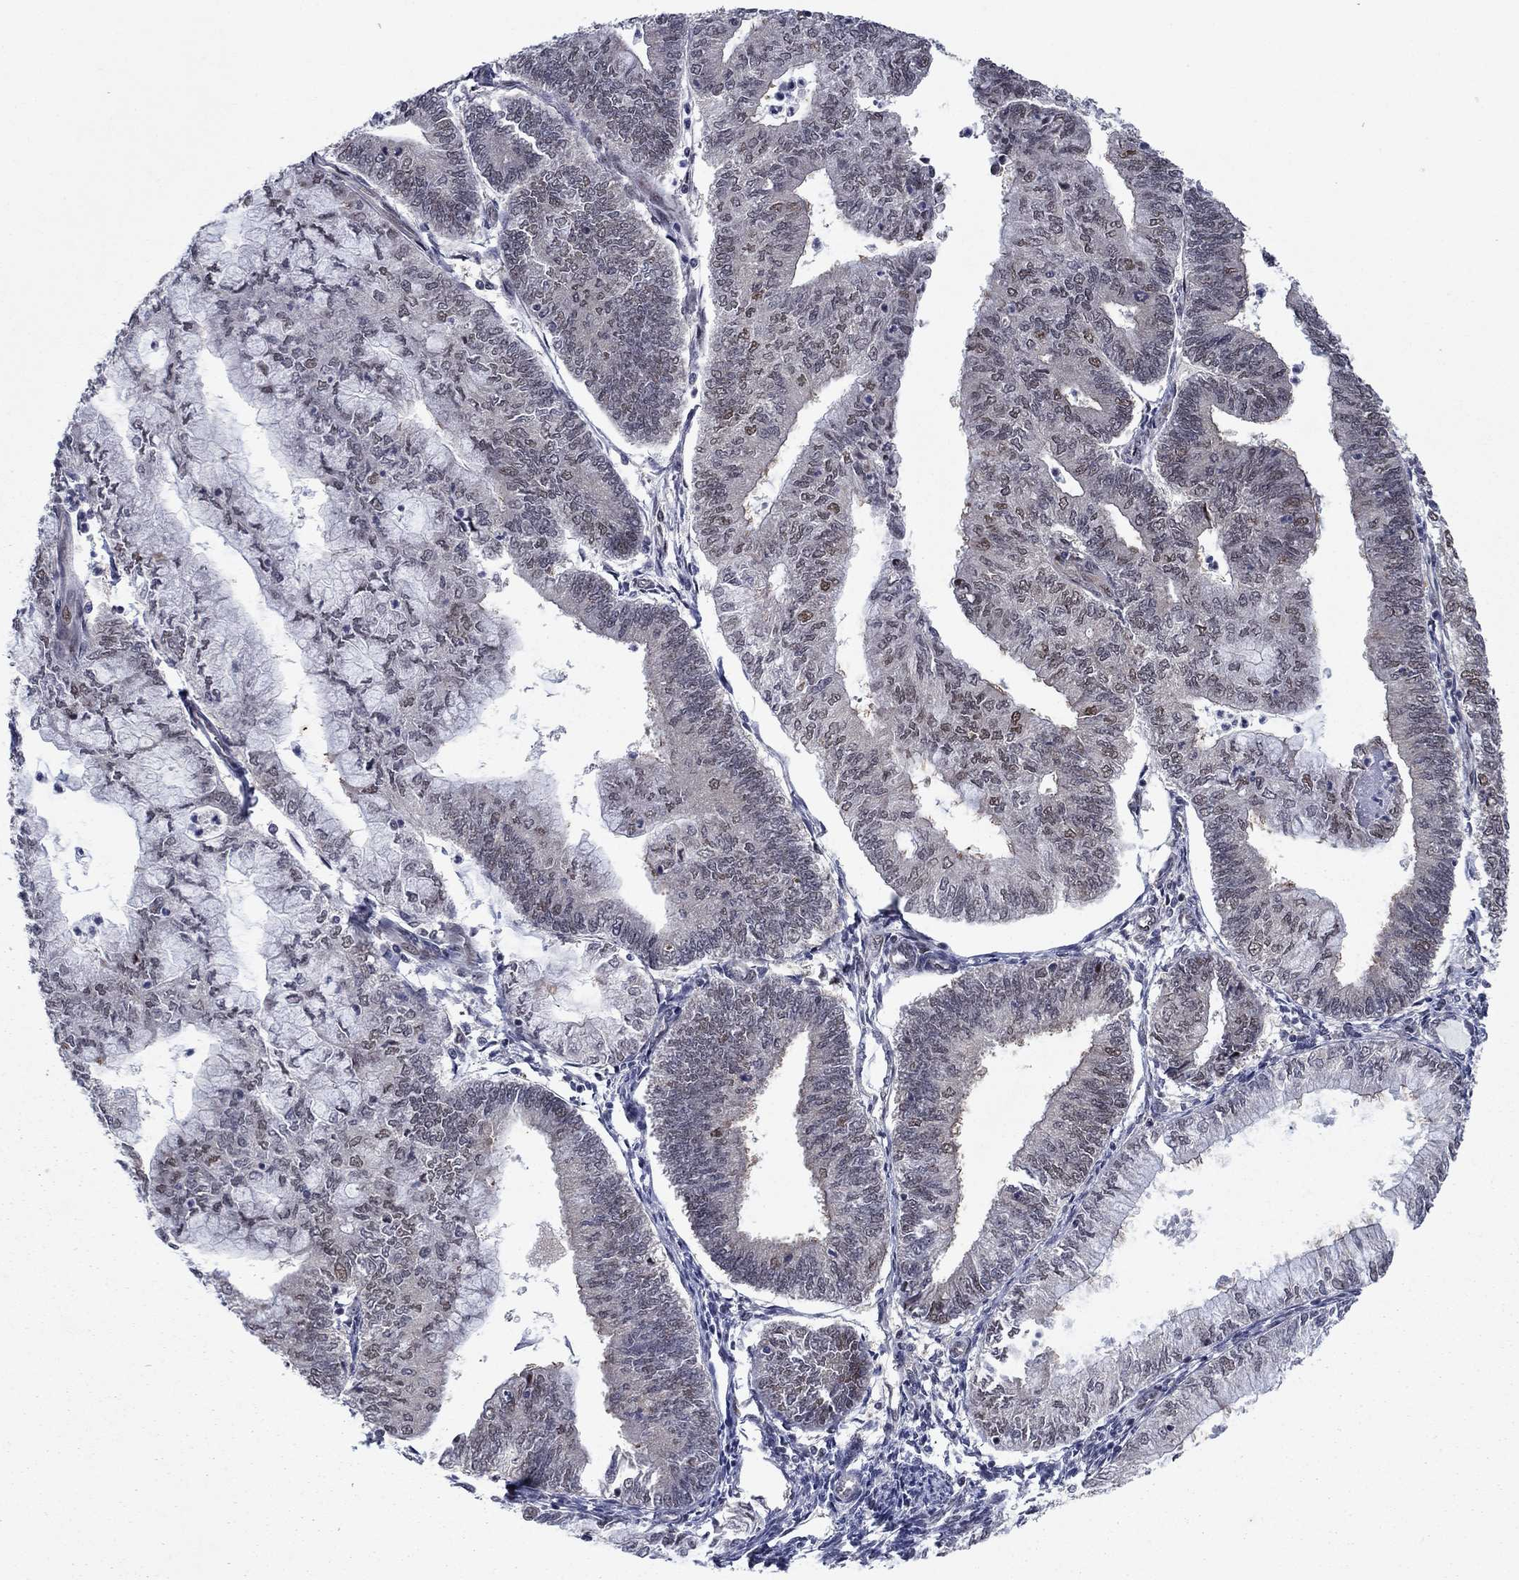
{"staining": {"intensity": "moderate", "quantity": "<25%", "location": "nuclear"}, "tissue": "endometrial cancer", "cell_type": "Tumor cells", "image_type": "cancer", "snomed": [{"axis": "morphology", "description": "Adenocarcinoma, NOS"}, {"axis": "topography", "description": "Endometrium"}], "caption": "Tumor cells exhibit moderate nuclear staining in about <25% of cells in endometrial adenocarcinoma. (DAB (3,3'-diaminobenzidine) IHC with brightfield microscopy, high magnification).", "gene": "PSMC1", "patient": {"sex": "female", "age": 59}}